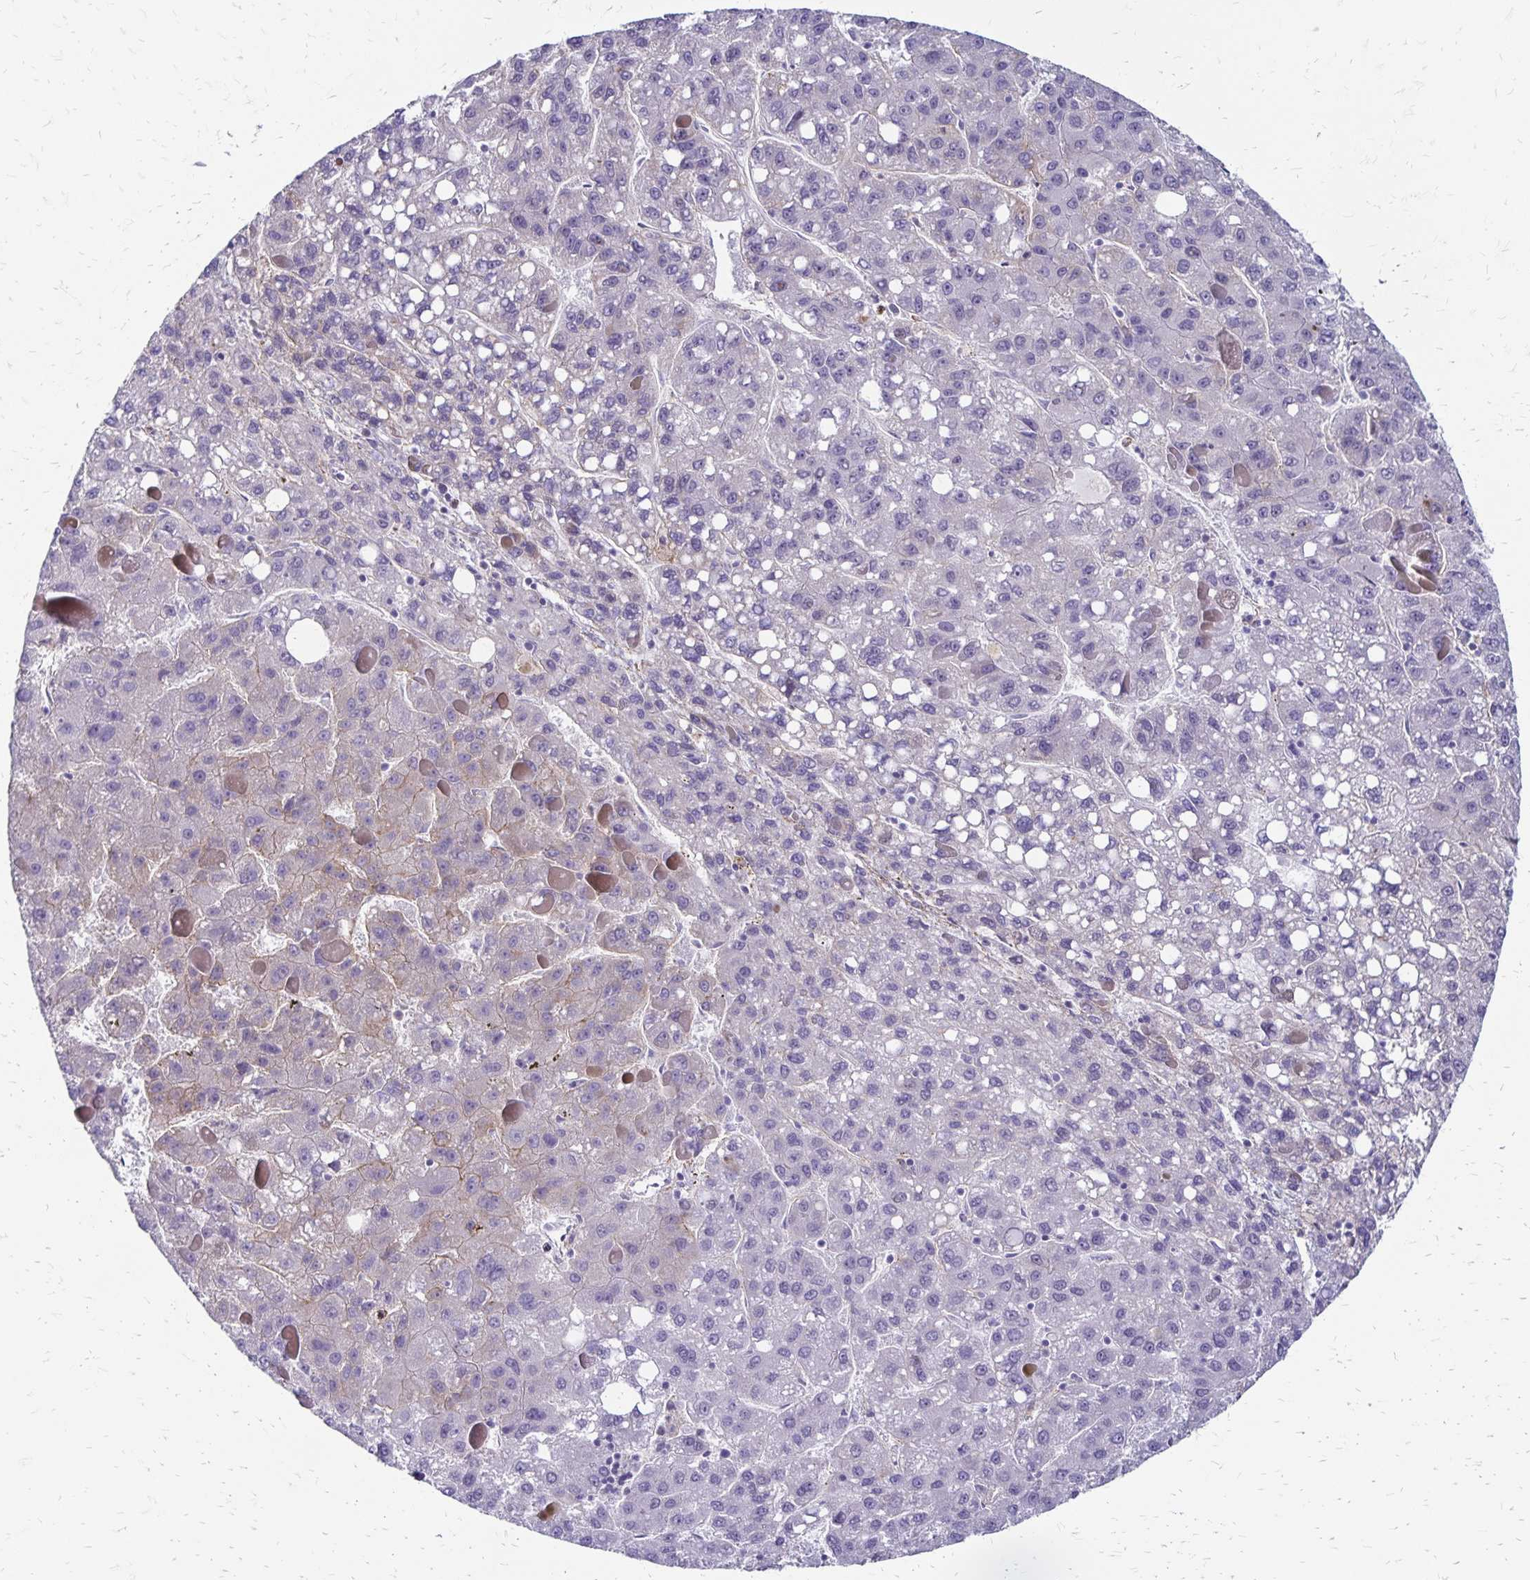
{"staining": {"intensity": "negative", "quantity": "none", "location": "none"}, "tissue": "liver cancer", "cell_type": "Tumor cells", "image_type": "cancer", "snomed": [{"axis": "morphology", "description": "Carcinoma, Hepatocellular, NOS"}, {"axis": "topography", "description": "Liver"}], "caption": "There is no significant positivity in tumor cells of hepatocellular carcinoma (liver).", "gene": "TNS3", "patient": {"sex": "female", "age": 82}}